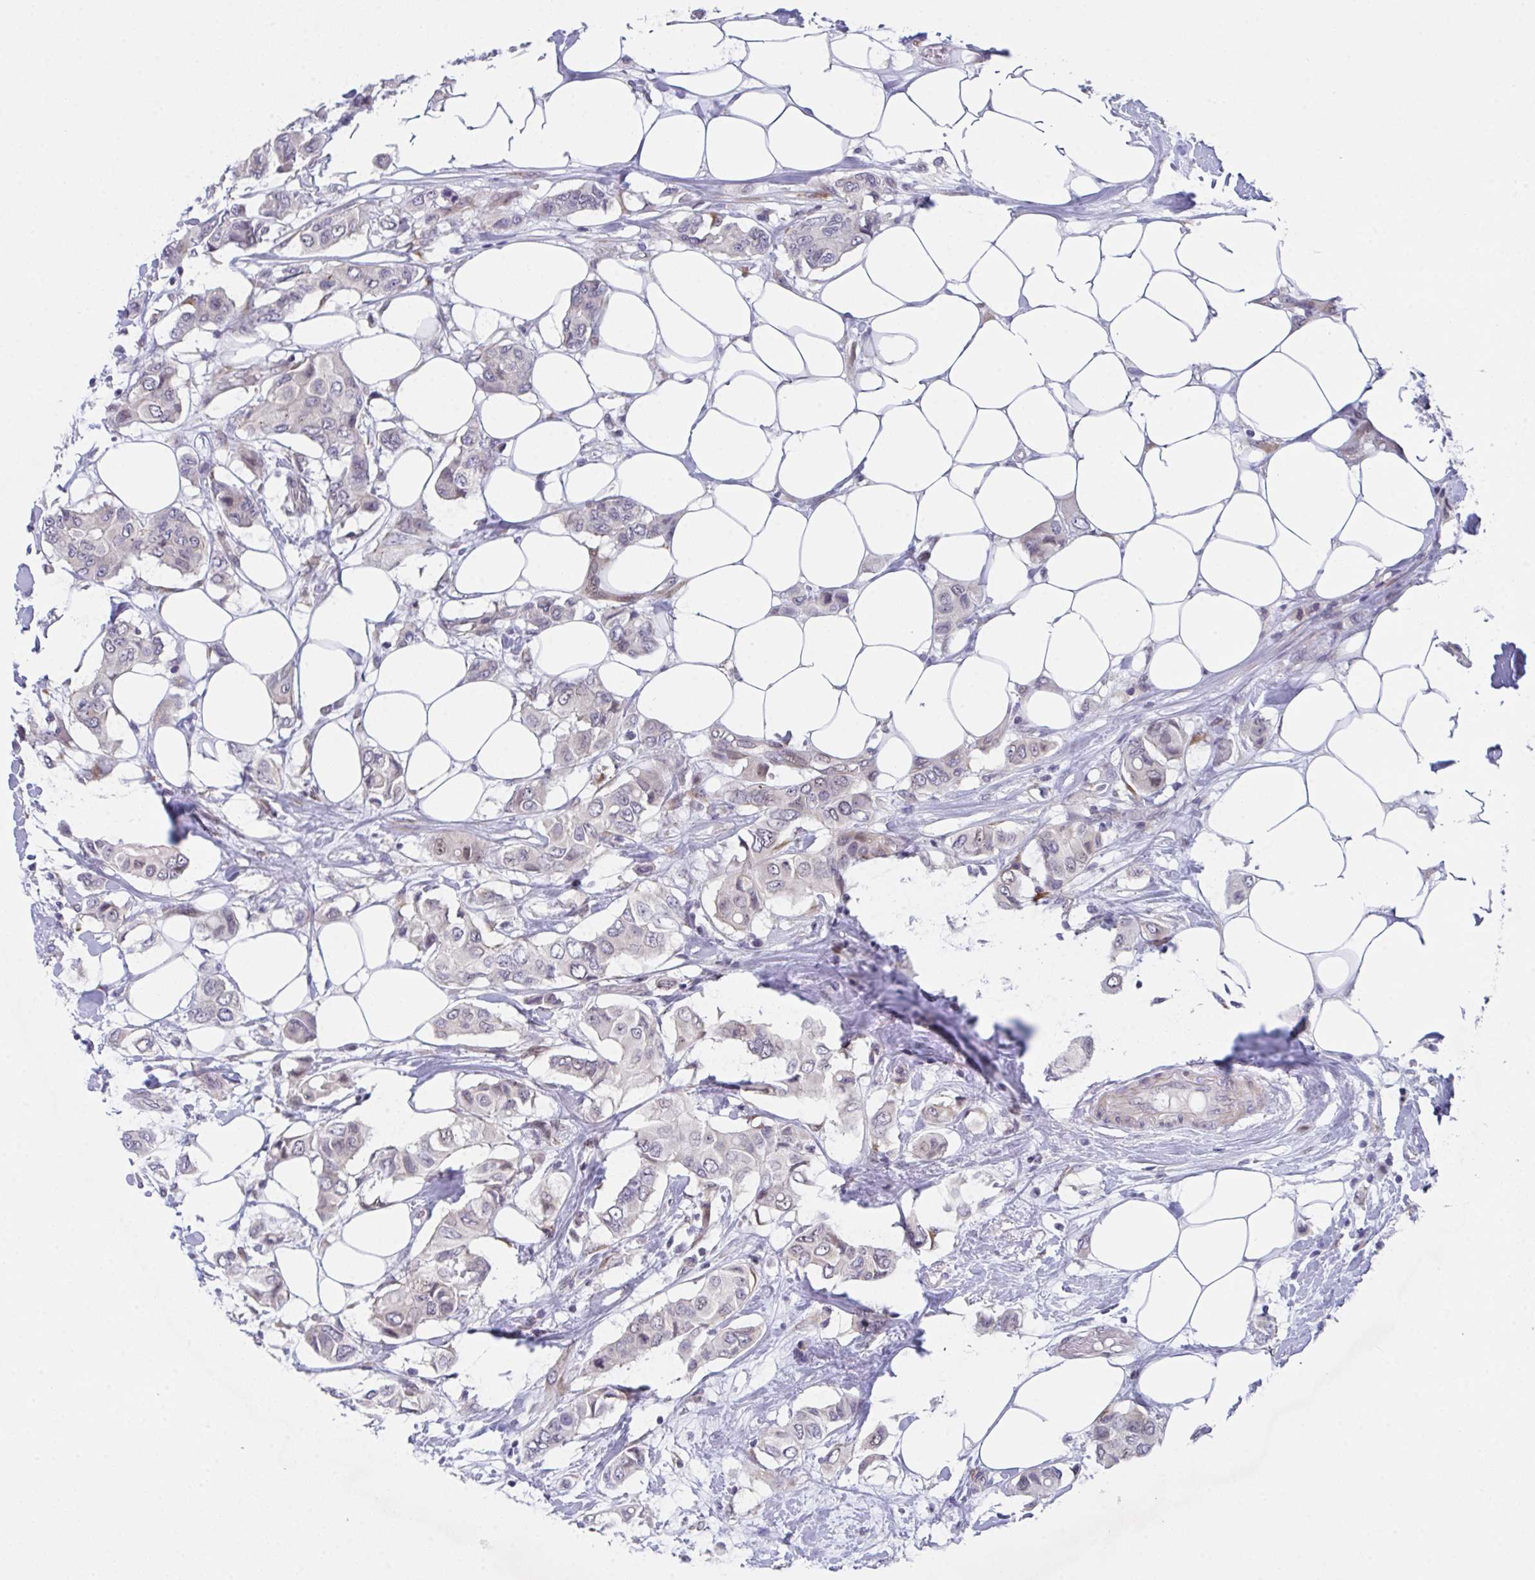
{"staining": {"intensity": "weak", "quantity": "<25%", "location": "nuclear"}, "tissue": "breast cancer", "cell_type": "Tumor cells", "image_type": "cancer", "snomed": [{"axis": "morphology", "description": "Lobular carcinoma"}, {"axis": "topography", "description": "Breast"}], "caption": "Tumor cells are negative for brown protein staining in breast lobular carcinoma.", "gene": "RBM18", "patient": {"sex": "female", "age": 51}}